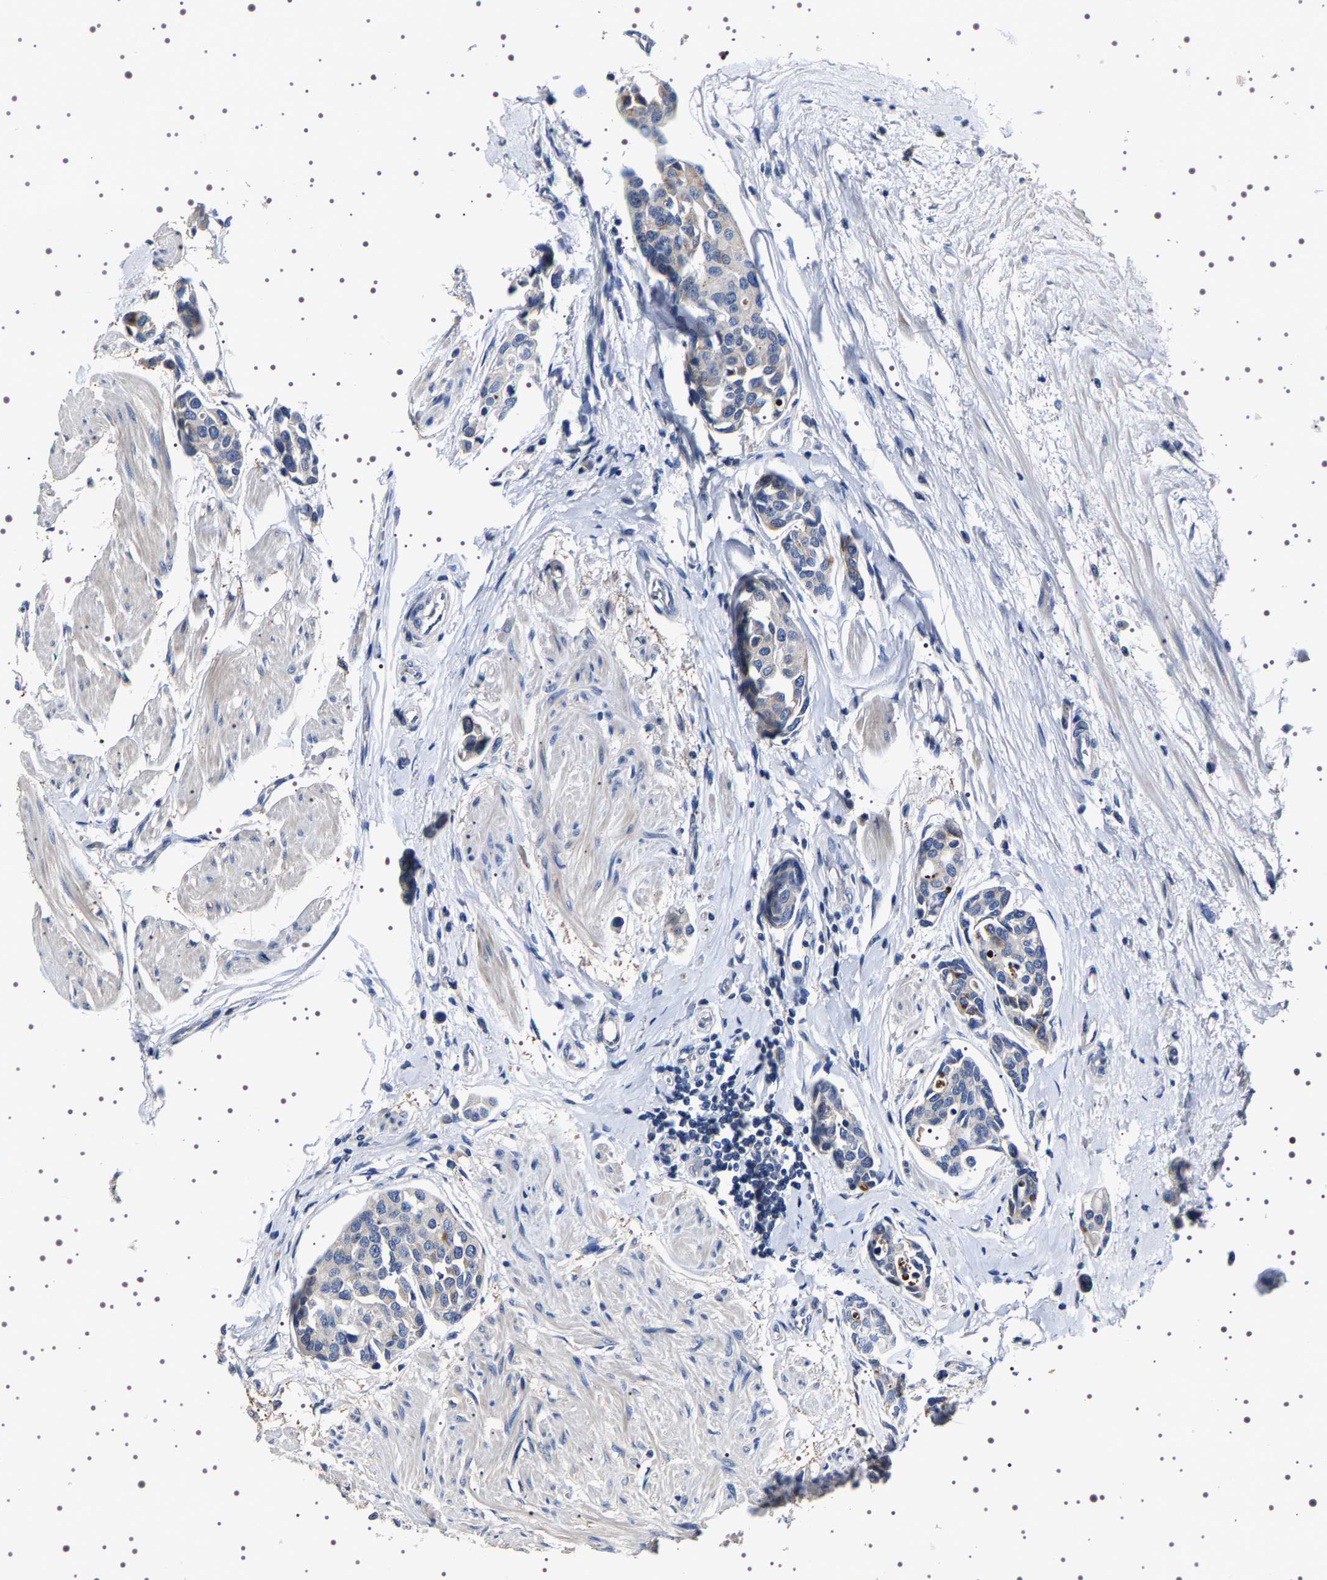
{"staining": {"intensity": "weak", "quantity": "<25%", "location": "cytoplasmic/membranous"}, "tissue": "urothelial cancer", "cell_type": "Tumor cells", "image_type": "cancer", "snomed": [{"axis": "morphology", "description": "Urothelial carcinoma, High grade"}, {"axis": "topography", "description": "Urinary bladder"}], "caption": "The histopathology image displays no significant positivity in tumor cells of high-grade urothelial carcinoma. Nuclei are stained in blue.", "gene": "TARBP1", "patient": {"sex": "male", "age": 78}}